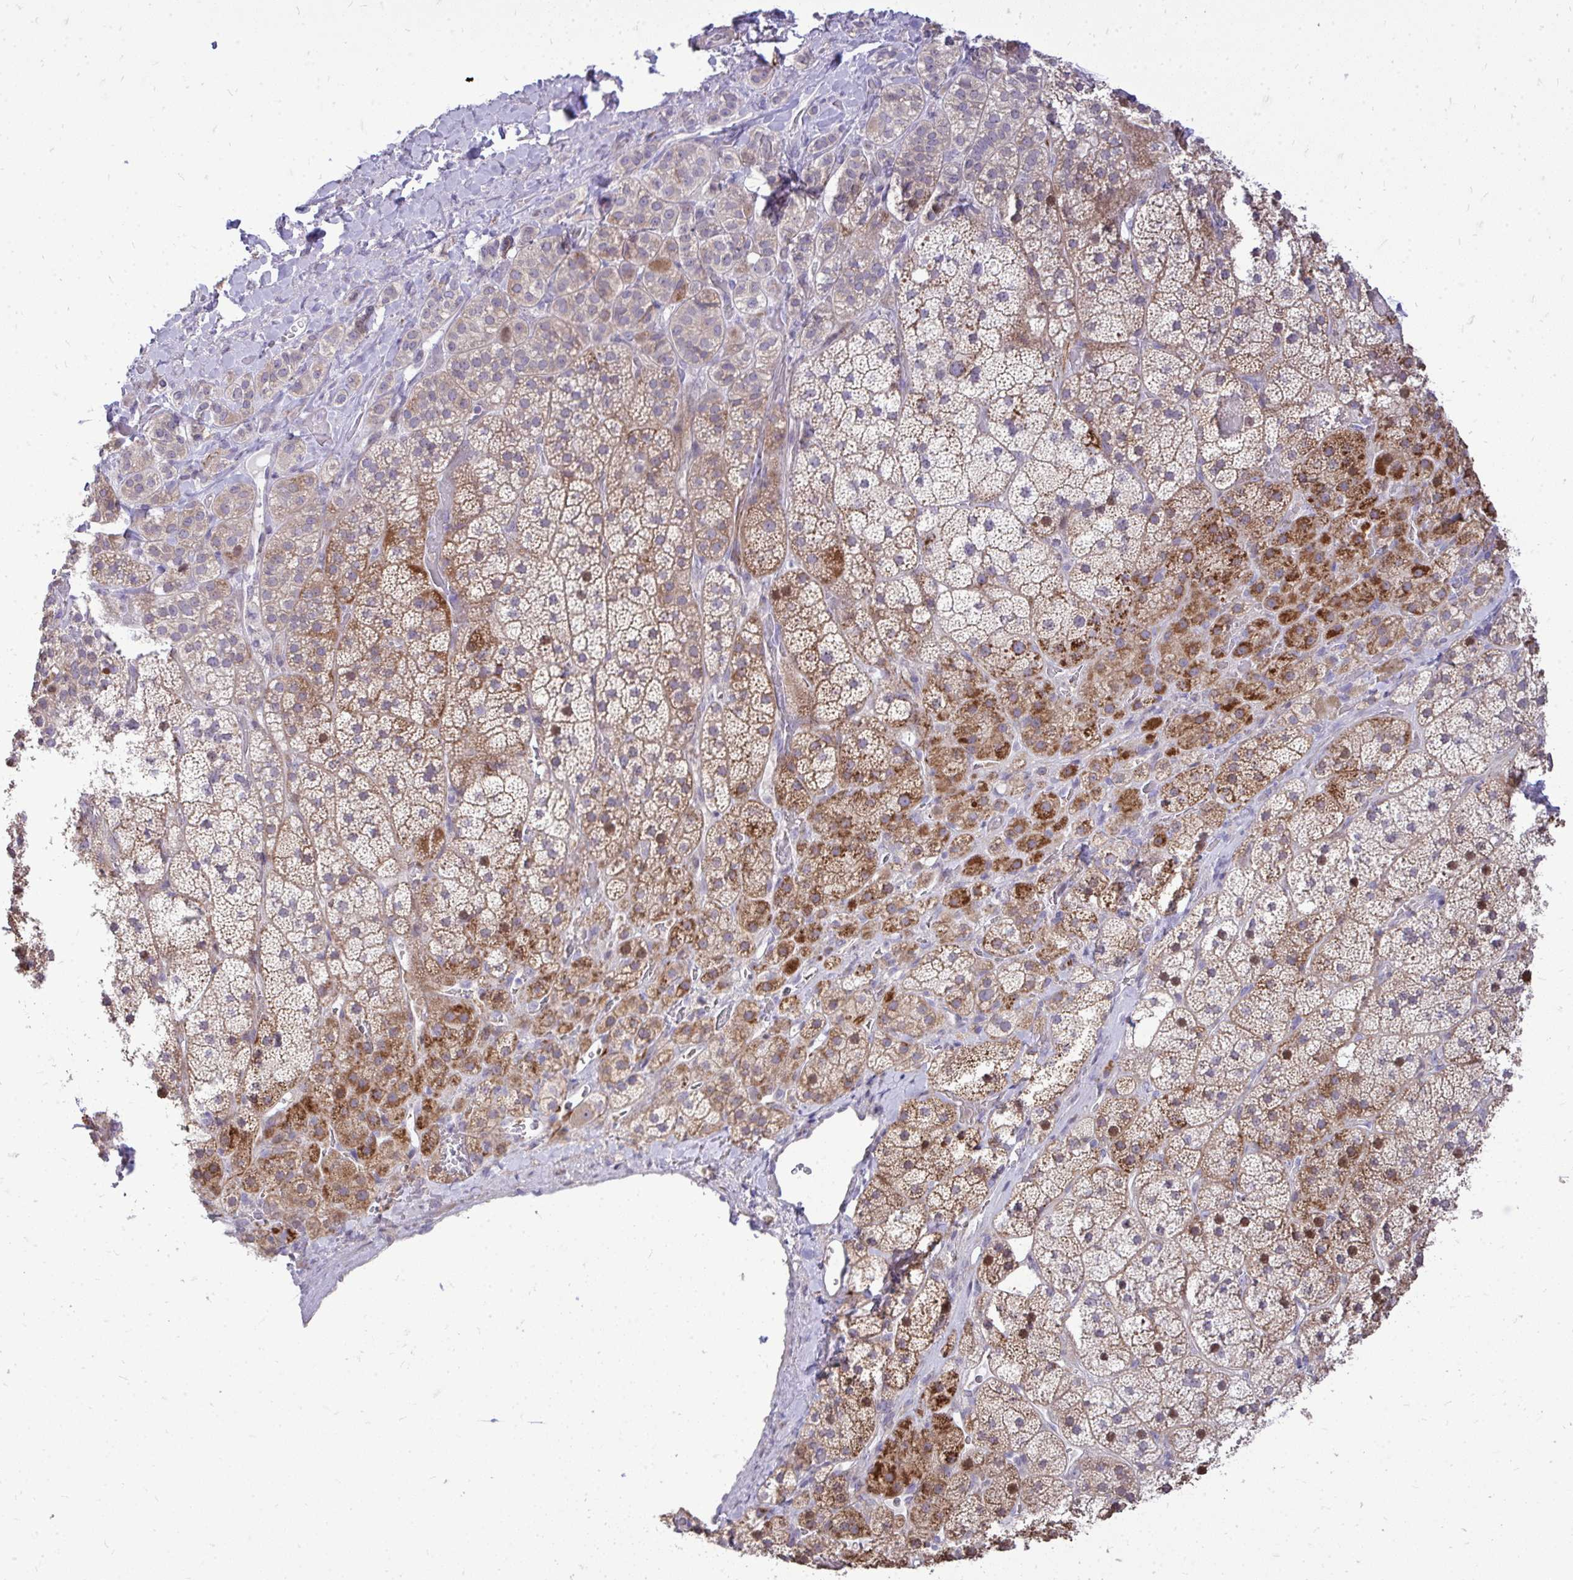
{"staining": {"intensity": "strong", "quantity": "25%-75%", "location": "cytoplasmic/membranous"}, "tissue": "adrenal gland", "cell_type": "Glandular cells", "image_type": "normal", "snomed": [{"axis": "morphology", "description": "Normal tissue, NOS"}, {"axis": "topography", "description": "Adrenal gland"}], "caption": "Immunohistochemical staining of unremarkable adrenal gland reveals 25%-75% levels of strong cytoplasmic/membranous protein staining in about 25%-75% of glandular cells.", "gene": "OR8D1", "patient": {"sex": "male", "age": 57}}